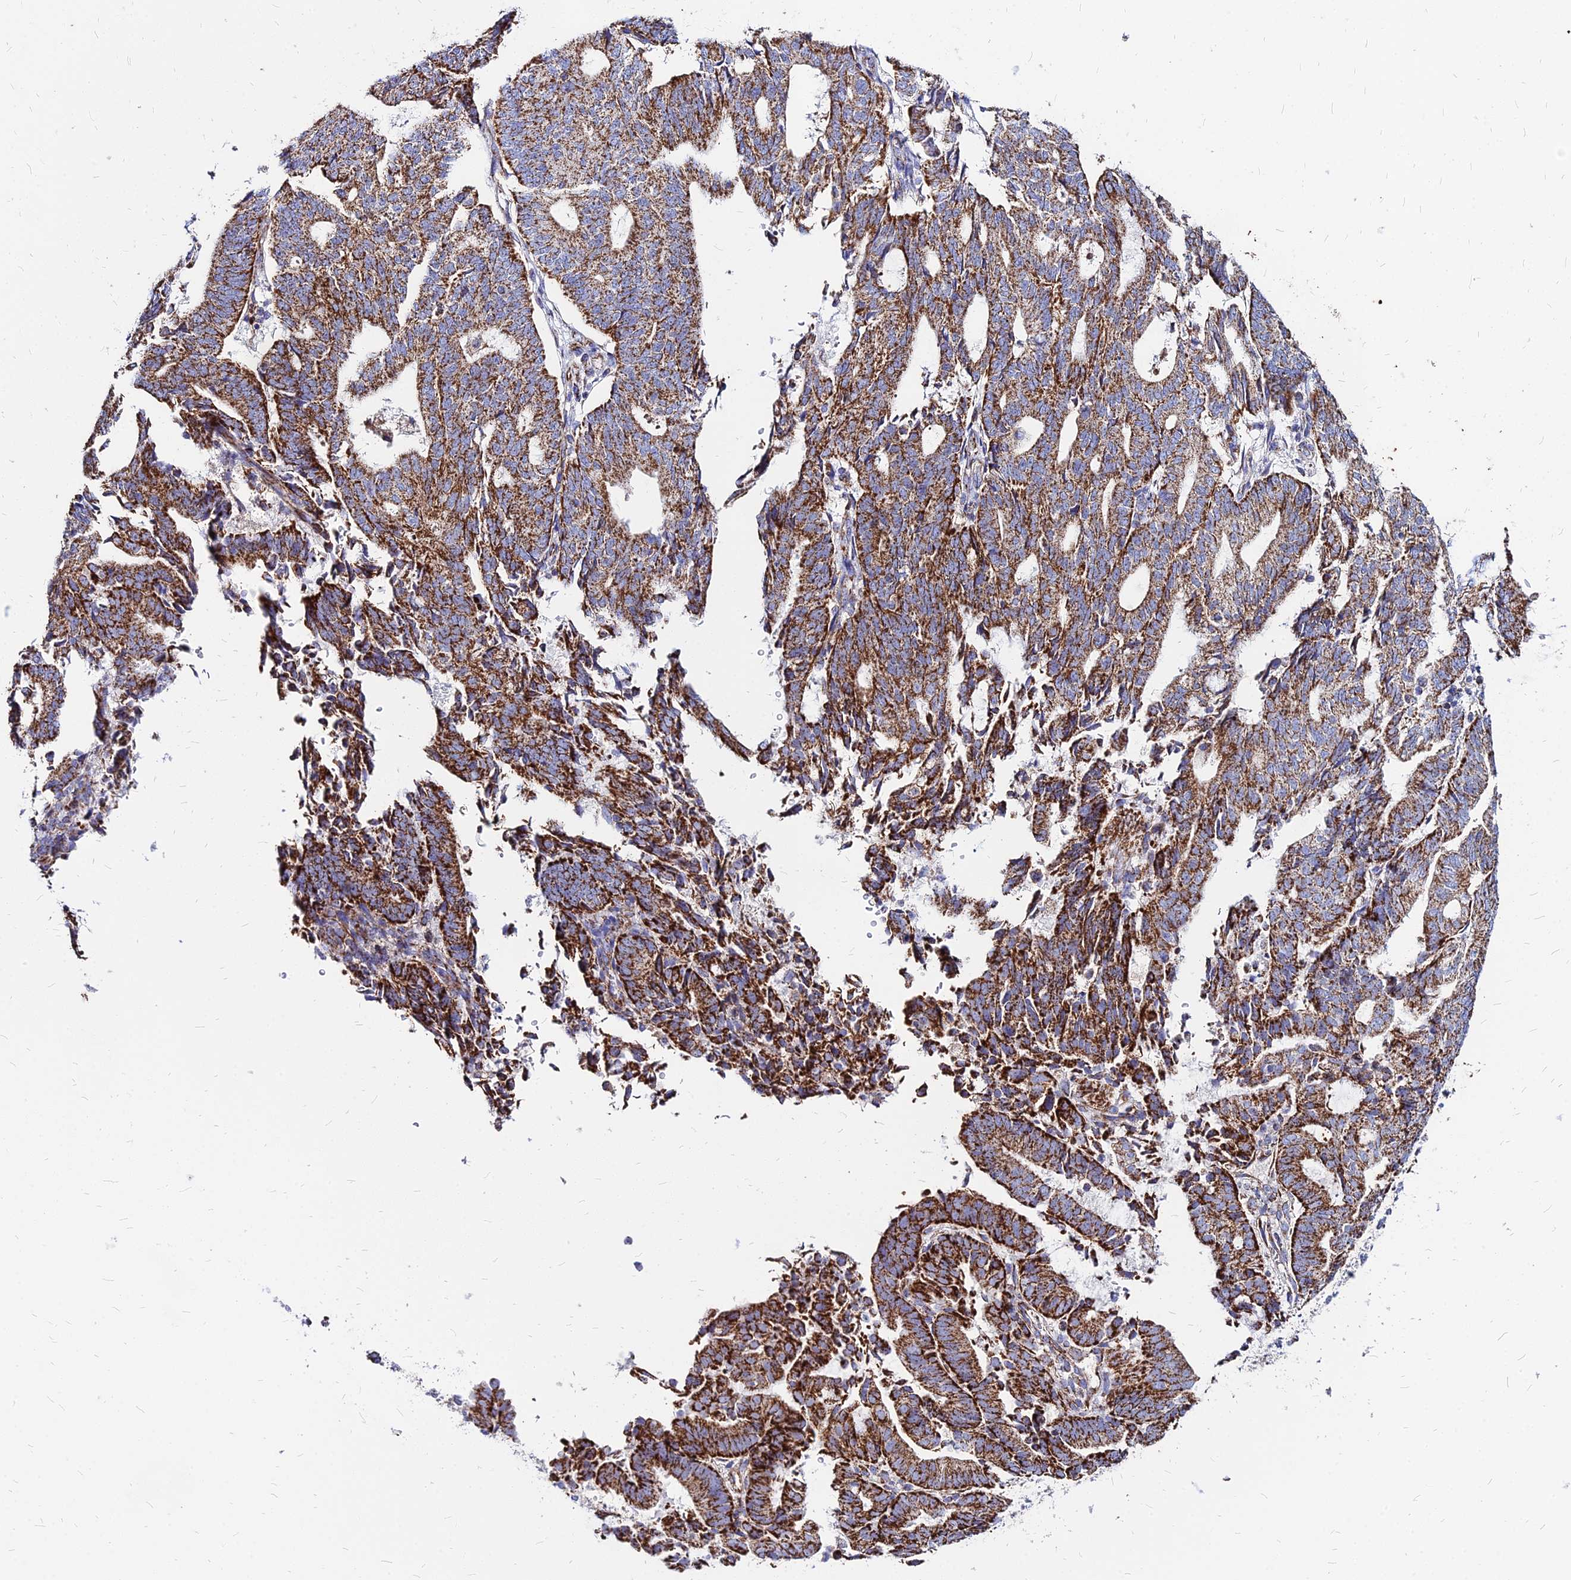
{"staining": {"intensity": "strong", "quantity": ">75%", "location": "cytoplasmic/membranous"}, "tissue": "endometrial cancer", "cell_type": "Tumor cells", "image_type": "cancer", "snomed": [{"axis": "morphology", "description": "Adenocarcinoma, NOS"}, {"axis": "topography", "description": "Endometrium"}], "caption": "The immunohistochemical stain highlights strong cytoplasmic/membranous staining in tumor cells of adenocarcinoma (endometrial) tissue.", "gene": "DLD", "patient": {"sex": "female", "age": 70}}